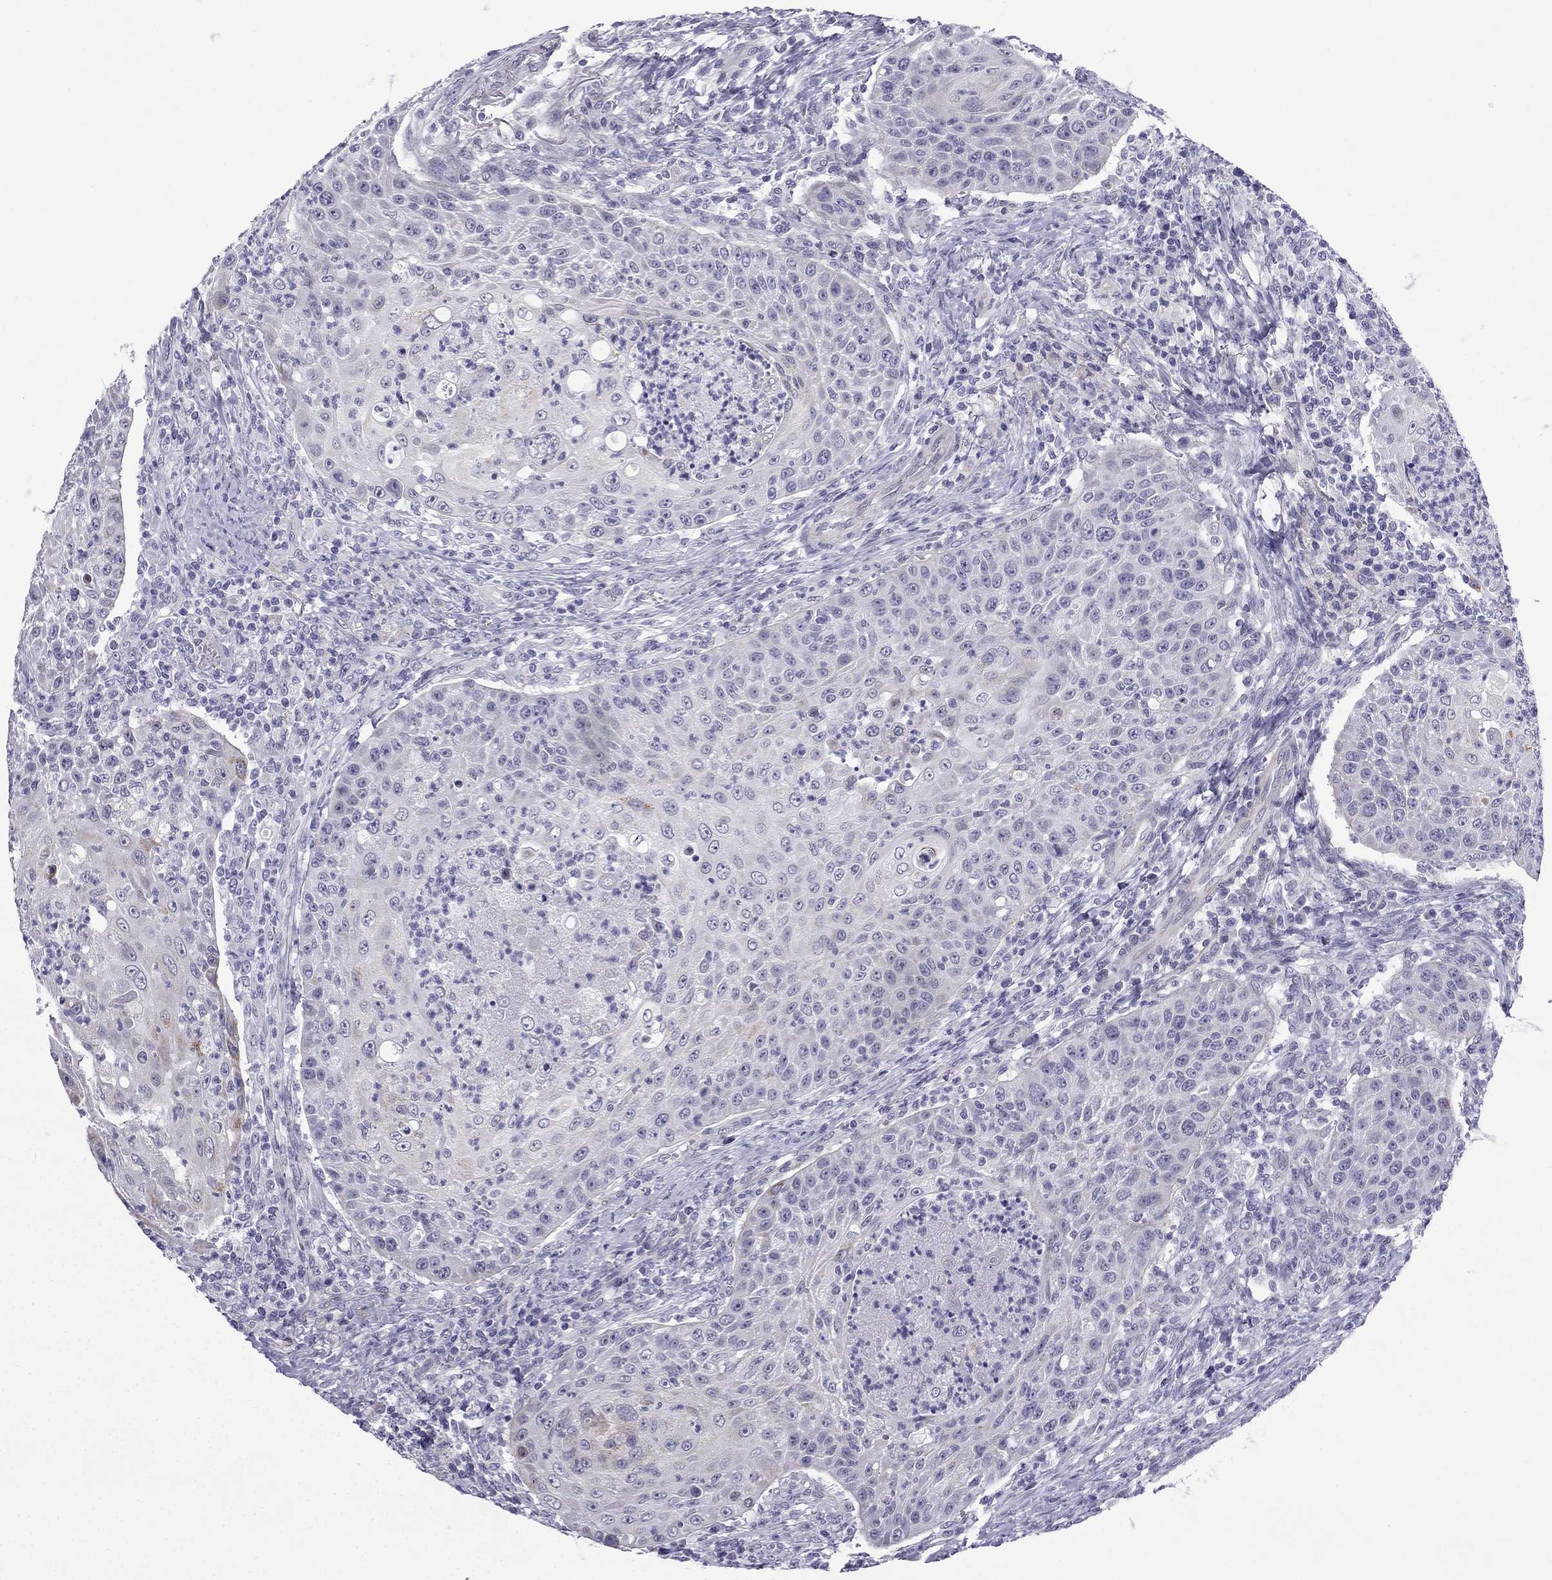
{"staining": {"intensity": "negative", "quantity": "none", "location": "none"}, "tissue": "head and neck cancer", "cell_type": "Tumor cells", "image_type": "cancer", "snomed": [{"axis": "morphology", "description": "Squamous cell carcinoma, NOS"}, {"axis": "topography", "description": "Head-Neck"}], "caption": "Immunohistochemical staining of human head and neck cancer displays no significant staining in tumor cells.", "gene": "CFAP53", "patient": {"sex": "male", "age": 69}}